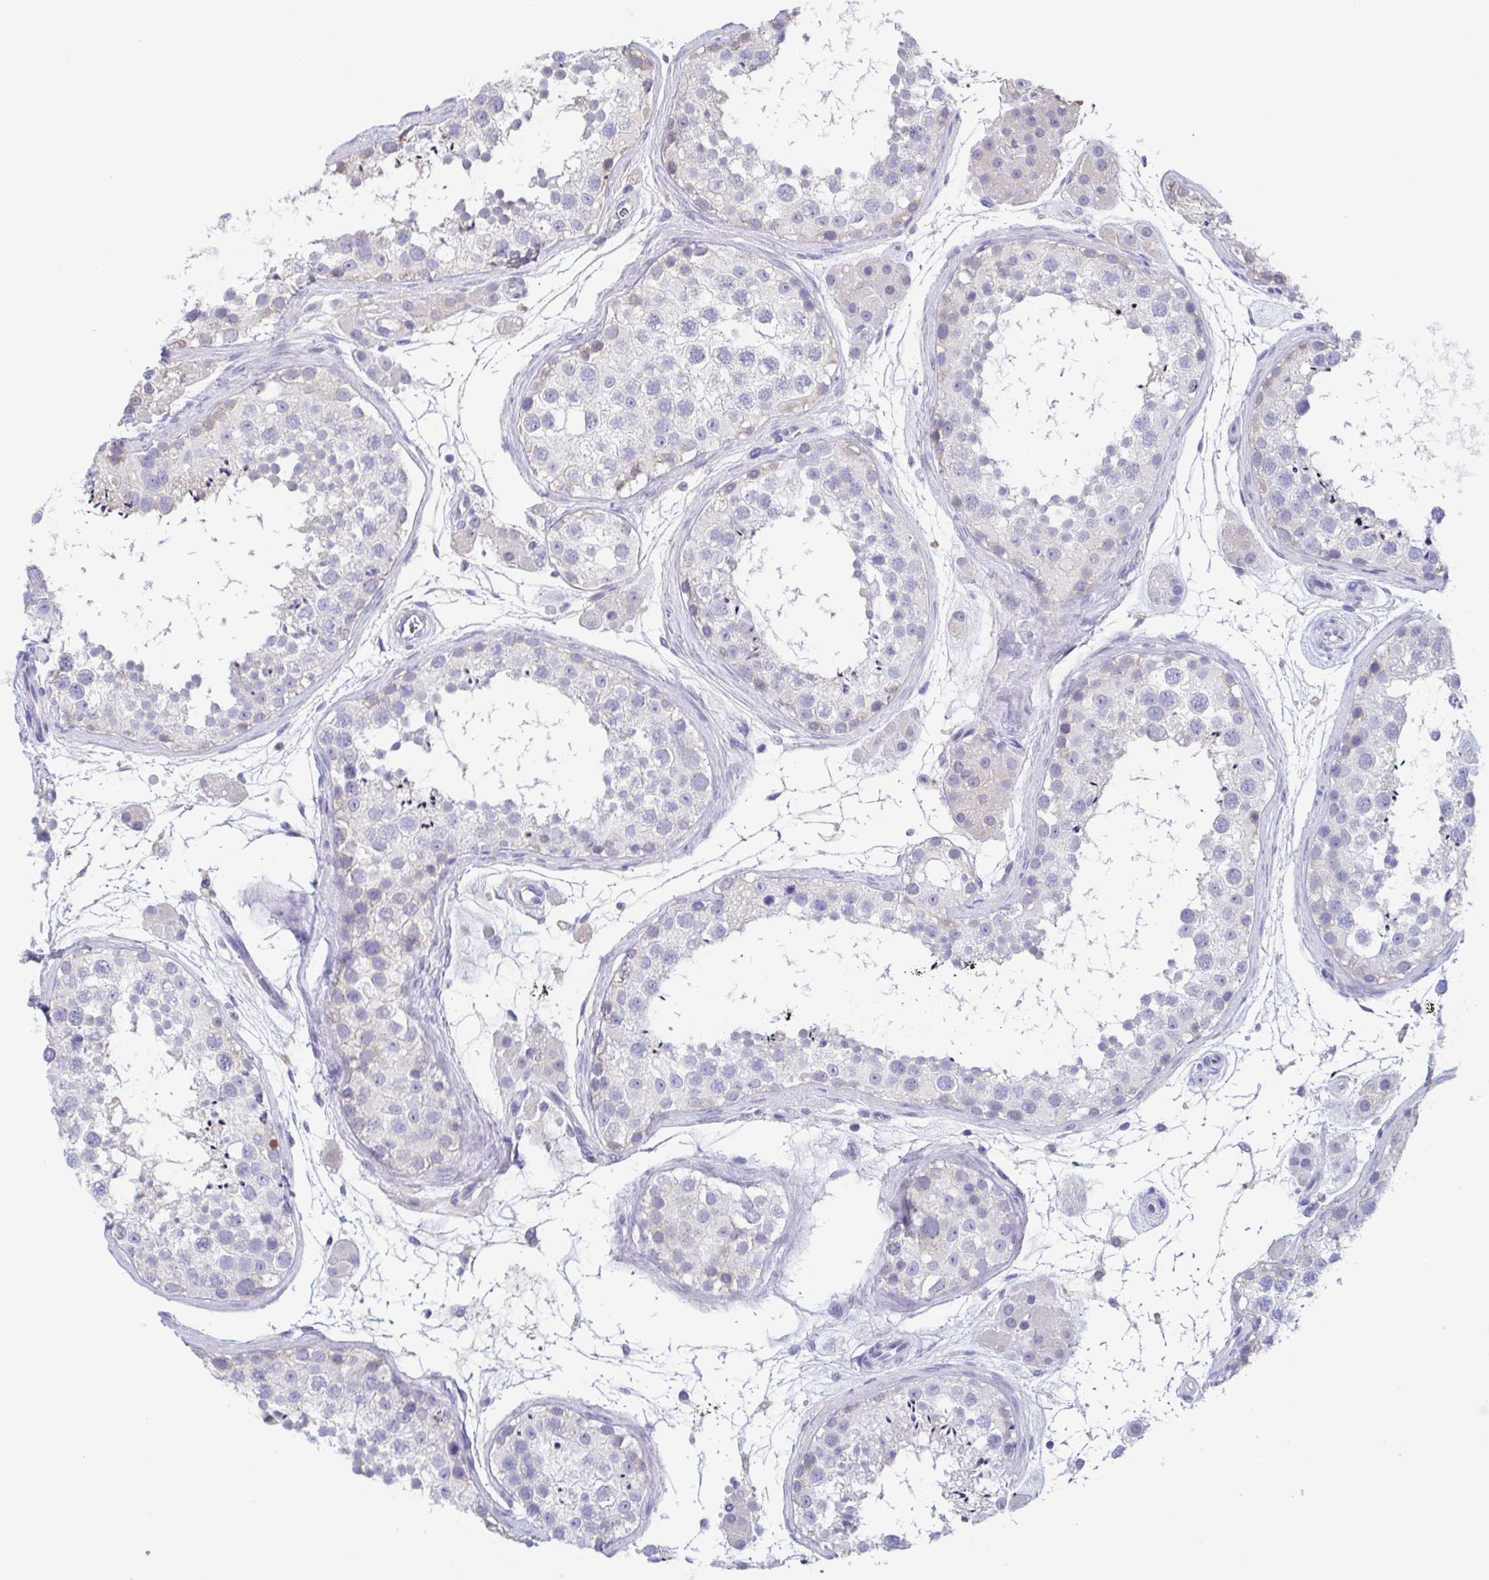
{"staining": {"intensity": "negative", "quantity": "none", "location": "none"}, "tissue": "testis", "cell_type": "Cells in seminiferous ducts", "image_type": "normal", "snomed": [{"axis": "morphology", "description": "Normal tissue, NOS"}, {"axis": "topography", "description": "Testis"}], "caption": "Immunohistochemistry (IHC) of benign testis reveals no expression in cells in seminiferous ducts.", "gene": "TREH", "patient": {"sex": "male", "age": 41}}